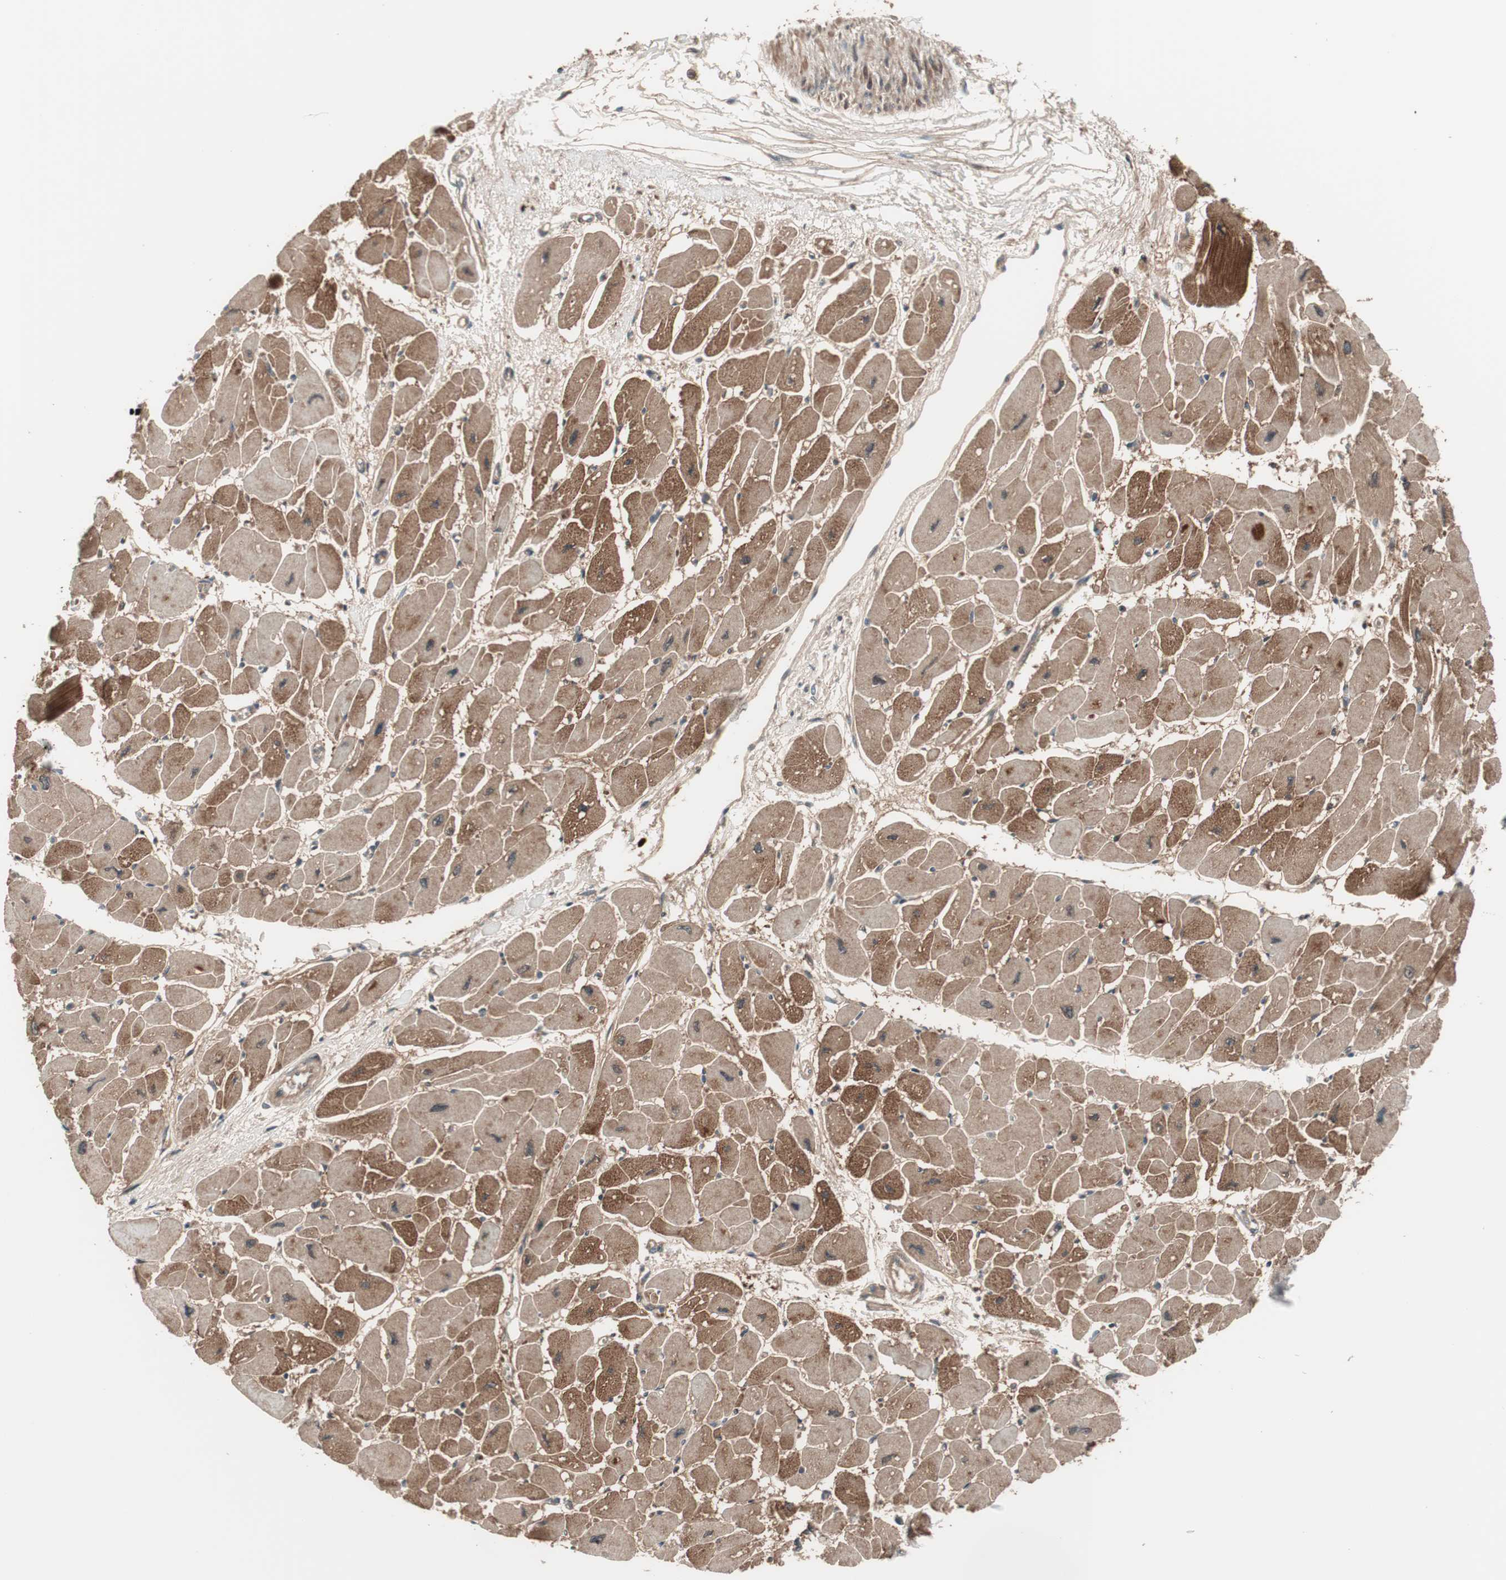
{"staining": {"intensity": "strong", "quantity": ">75%", "location": "cytoplasmic/membranous"}, "tissue": "heart muscle", "cell_type": "Cardiomyocytes", "image_type": "normal", "snomed": [{"axis": "morphology", "description": "Normal tissue, NOS"}, {"axis": "topography", "description": "Heart"}], "caption": "Cardiomyocytes demonstrate high levels of strong cytoplasmic/membranous expression in approximately >75% of cells in benign heart muscle.", "gene": "PRKG2", "patient": {"sex": "female", "age": 54}}